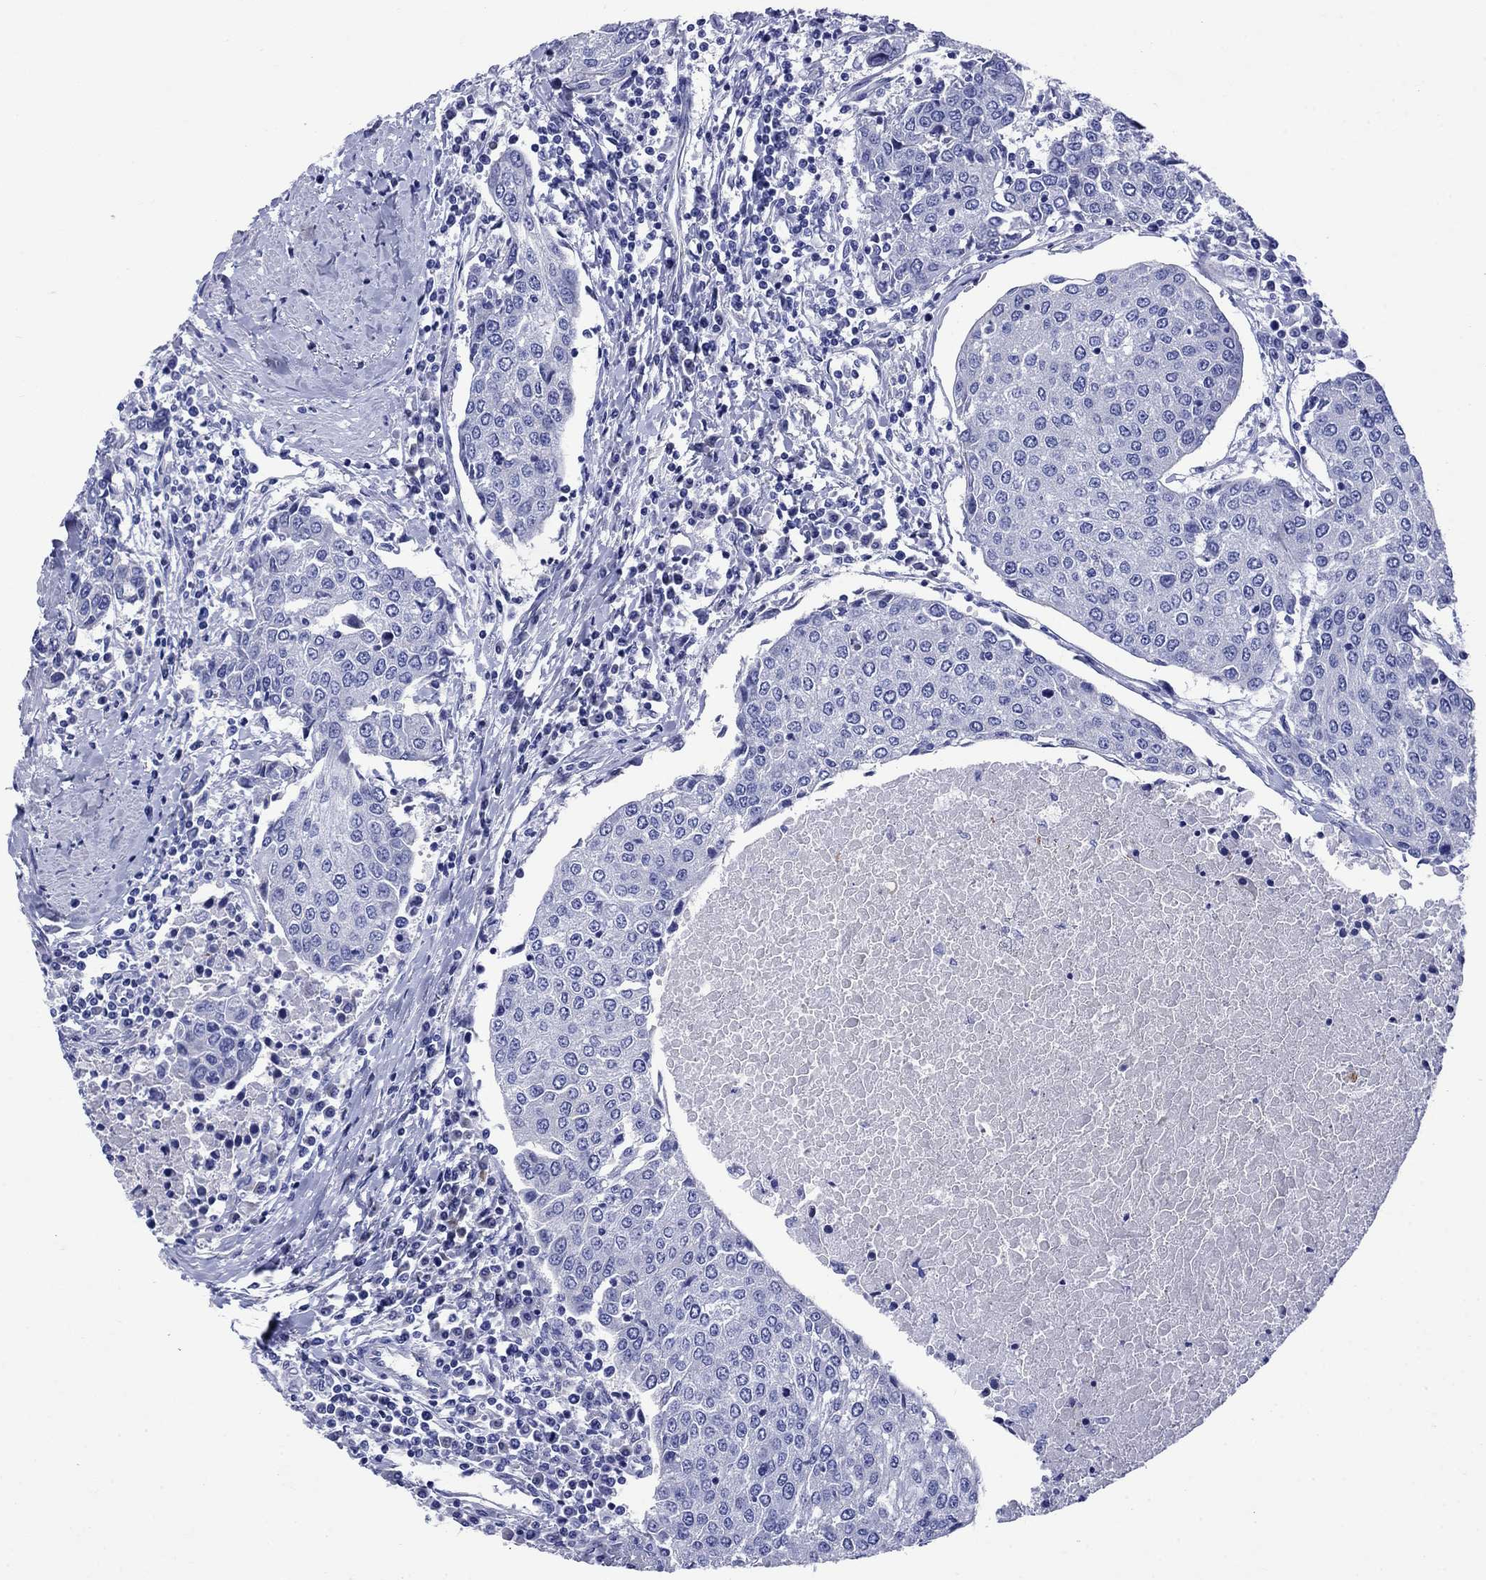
{"staining": {"intensity": "negative", "quantity": "none", "location": "none"}, "tissue": "urothelial cancer", "cell_type": "Tumor cells", "image_type": "cancer", "snomed": [{"axis": "morphology", "description": "Urothelial carcinoma, High grade"}, {"axis": "topography", "description": "Urinary bladder"}], "caption": "Tumor cells are negative for protein expression in human urothelial cancer.", "gene": "SLC1A2", "patient": {"sex": "female", "age": 85}}